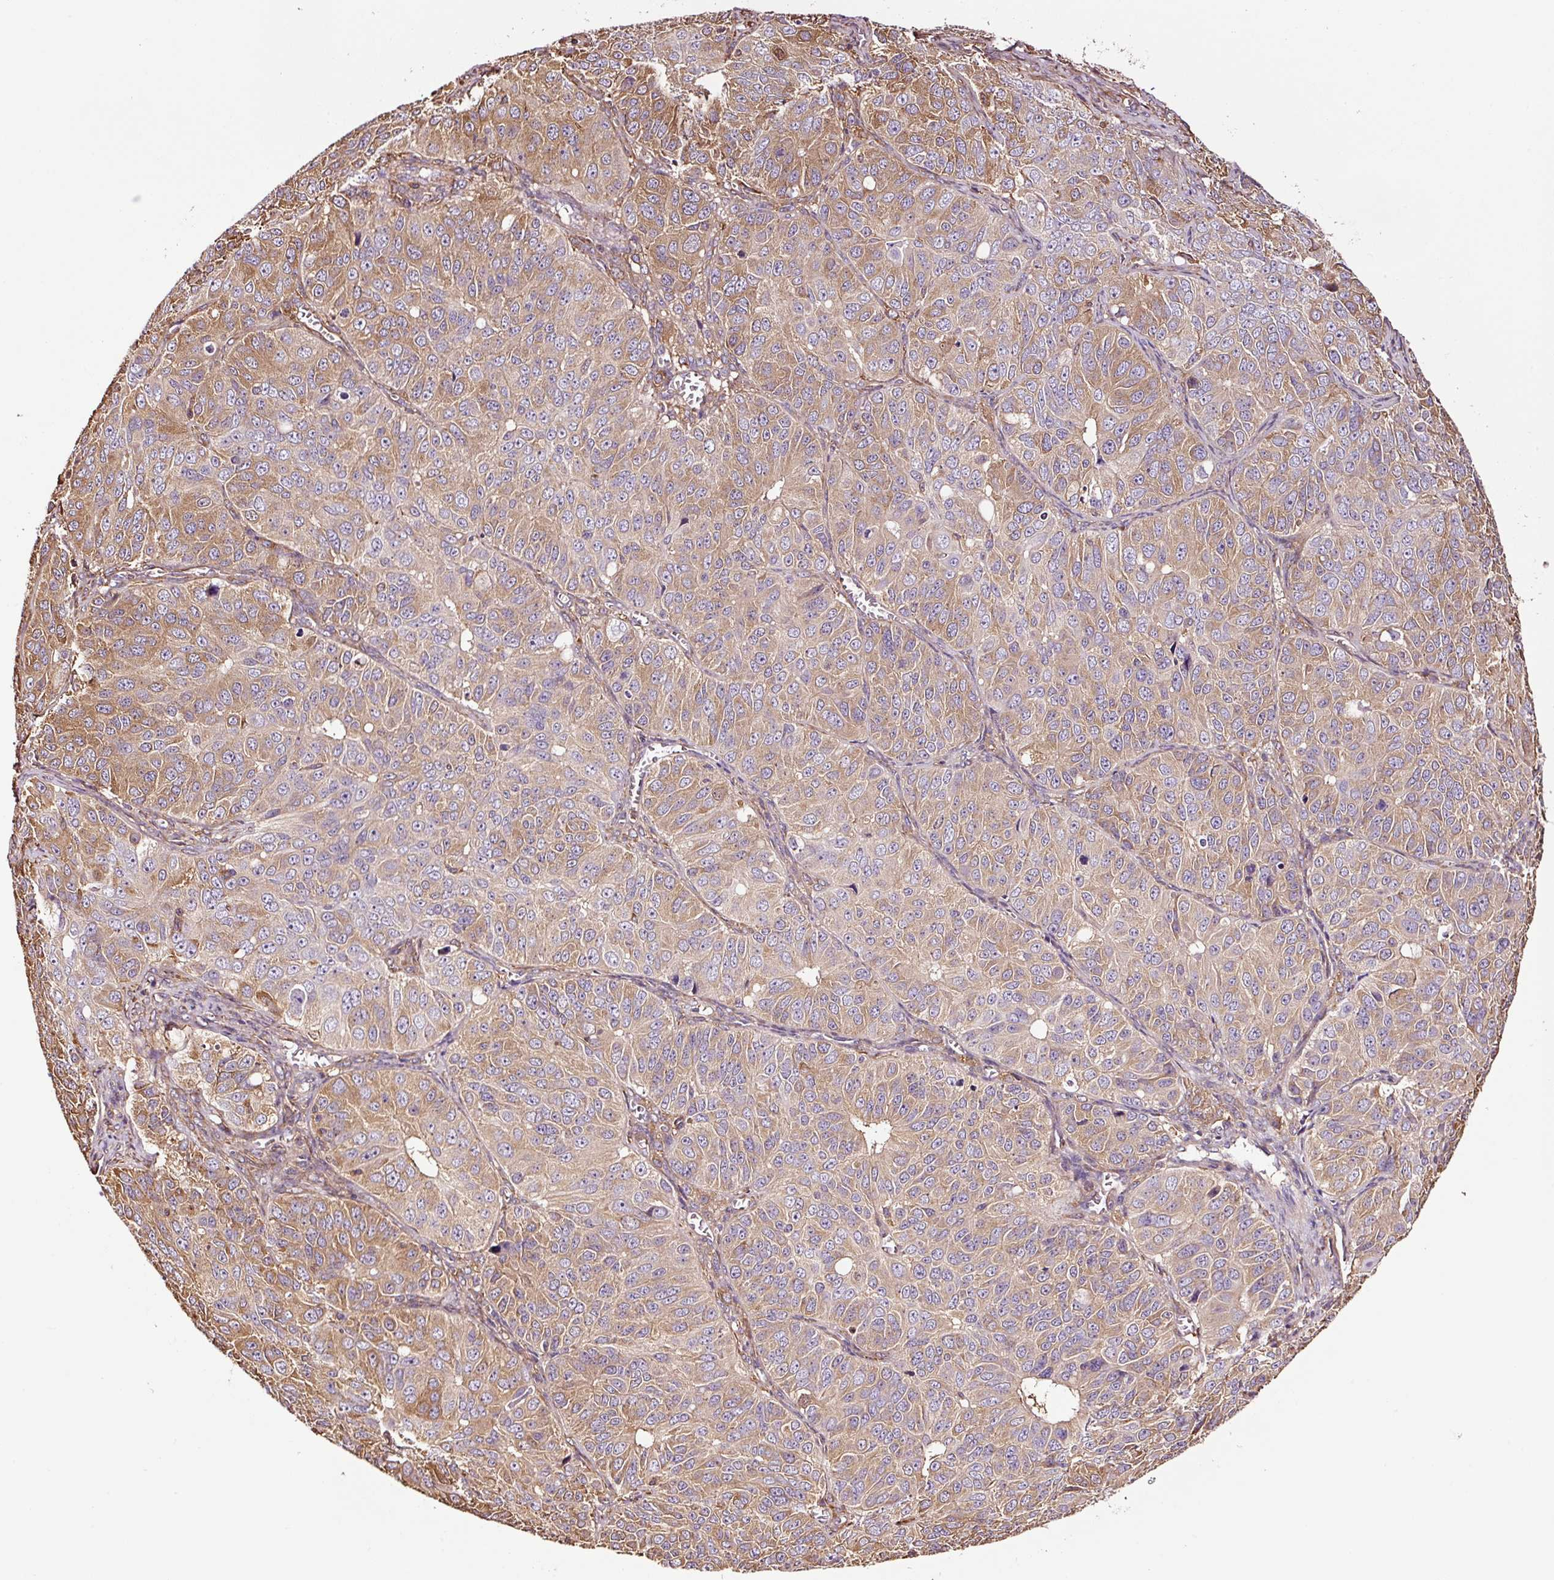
{"staining": {"intensity": "moderate", "quantity": ">75%", "location": "cytoplasmic/membranous"}, "tissue": "ovarian cancer", "cell_type": "Tumor cells", "image_type": "cancer", "snomed": [{"axis": "morphology", "description": "Carcinoma, endometroid"}, {"axis": "topography", "description": "Ovary"}], "caption": "A high-resolution image shows IHC staining of ovarian cancer (endometroid carcinoma), which exhibits moderate cytoplasmic/membranous staining in approximately >75% of tumor cells.", "gene": "METAP1", "patient": {"sex": "female", "age": 51}}